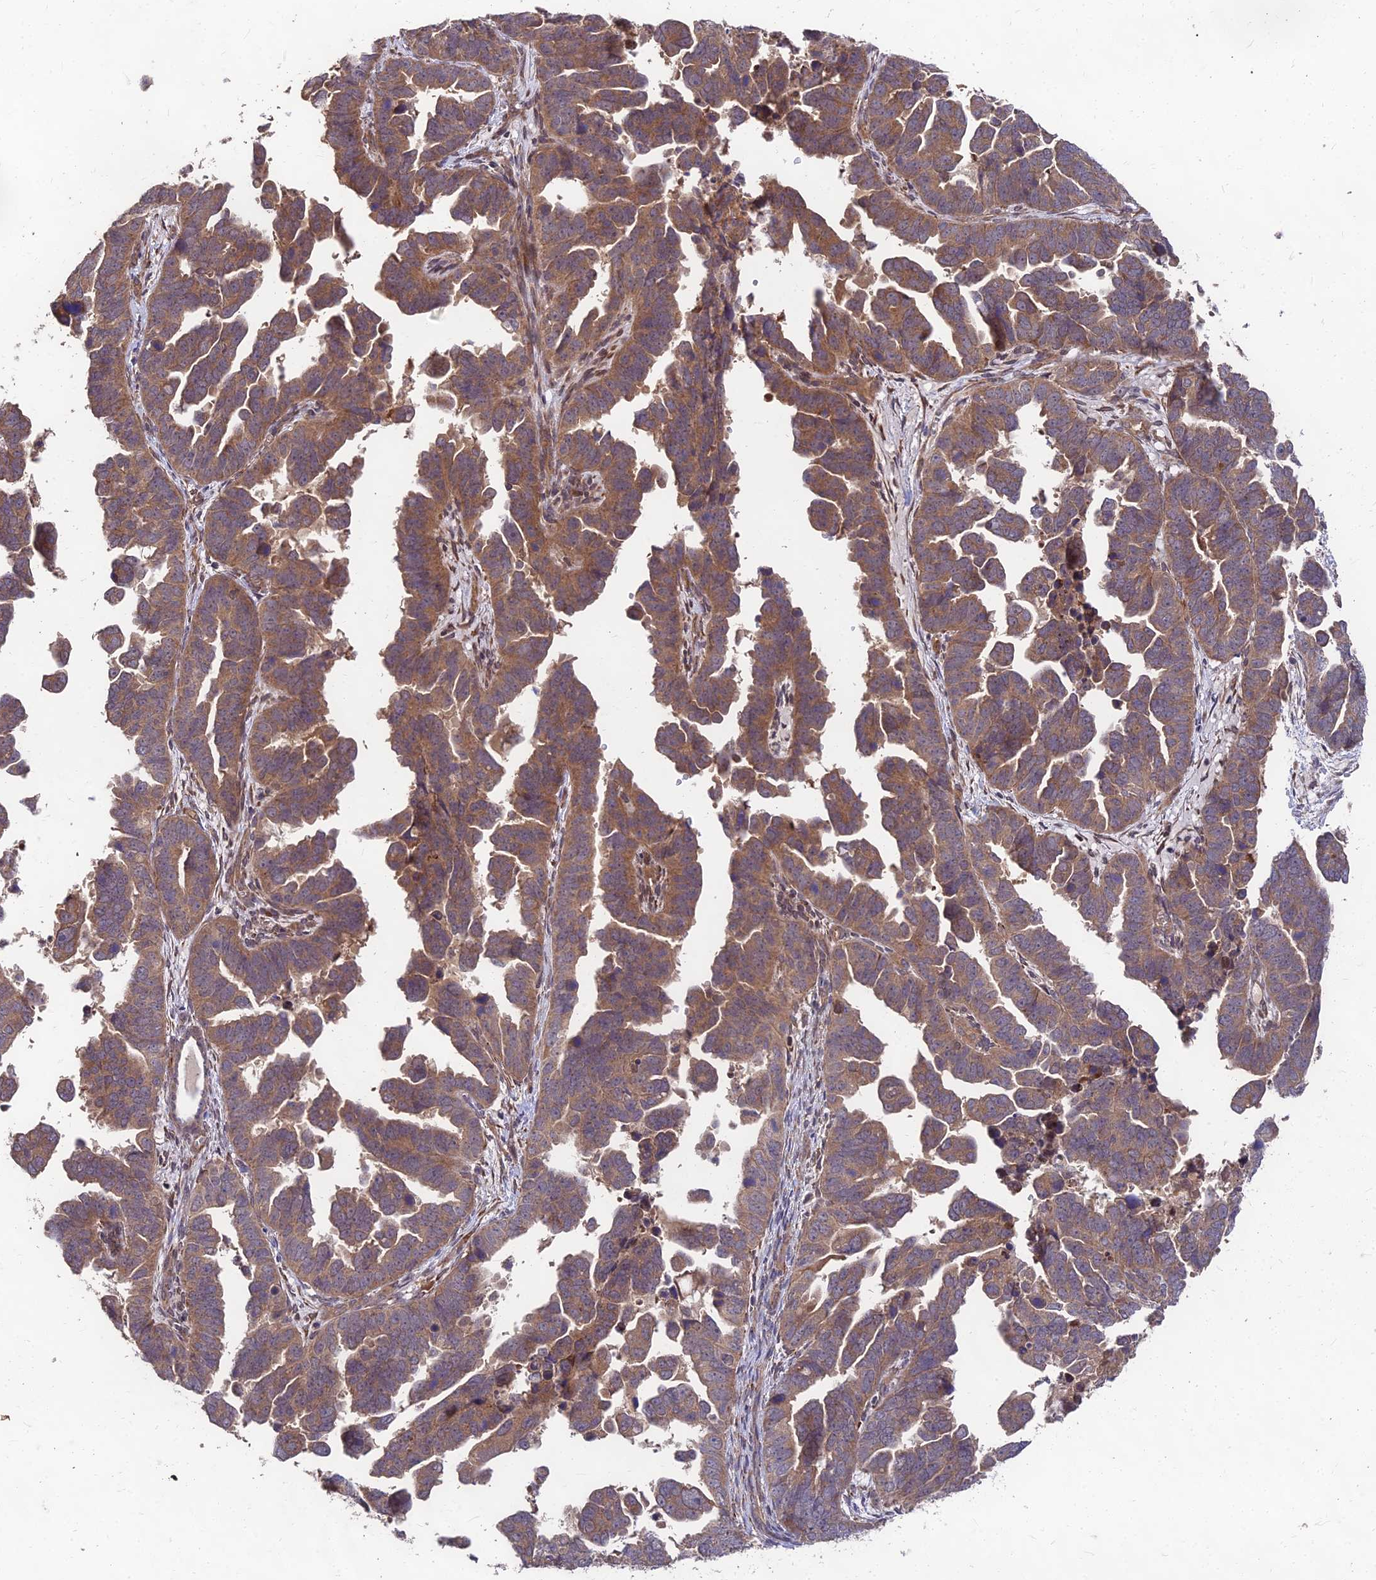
{"staining": {"intensity": "moderate", "quantity": ">75%", "location": "cytoplasmic/membranous"}, "tissue": "endometrial cancer", "cell_type": "Tumor cells", "image_type": "cancer", "snomed": [{"axis": "morphology", "description": "Adenocarcinoma, NOS"}, {"axis": "topography", "description": "Endometrium"}], "caption": "Moderate cytoplasmic/membranous staining is appreciated in approximately >75% of tumor cells in adenocarcinoma (endometrial).", "gene": "MKKS", "patient": {"sex": "female", "age": 75}}